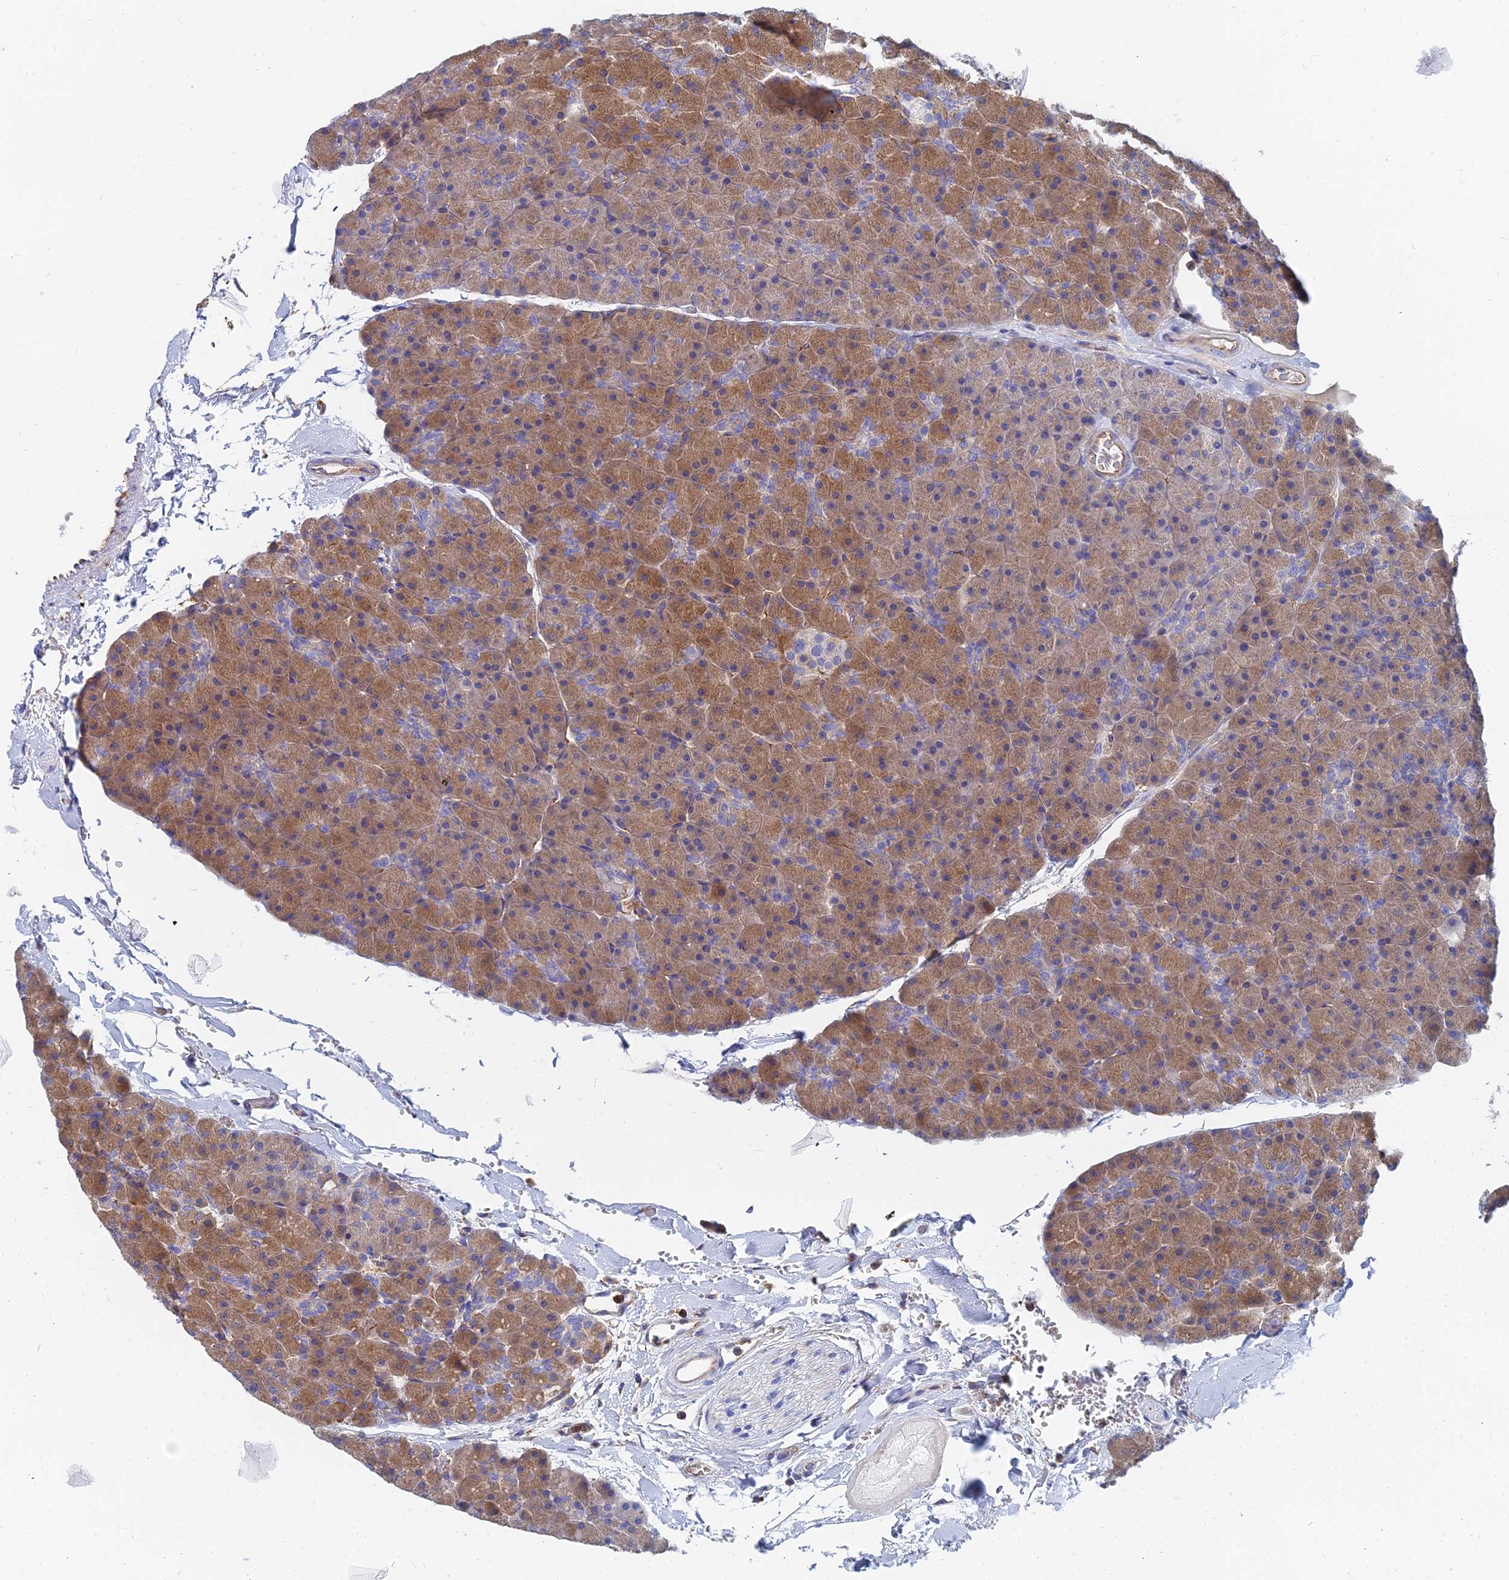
{"staining": {"intensity": "moderate", "quantity": ">75%", "location": "cytoplasmic/membranous"}, "tissue": "pancreas", "cell_type": "Exocrine glandular cells", "image_type": "normal", "snomed": [{"axis": "morphology", "description": "Normal tissue, NOS"}, {"axis": "topography", "description": "Pancreas"}], "caption": "Protein staining shows moderate cytoplasmic/membranous staining in about >75% of exocrine glandular cells in unremarkable pancreas.", "gene": "FFAR3", "patient": {"sex": "male", "age": 36}}